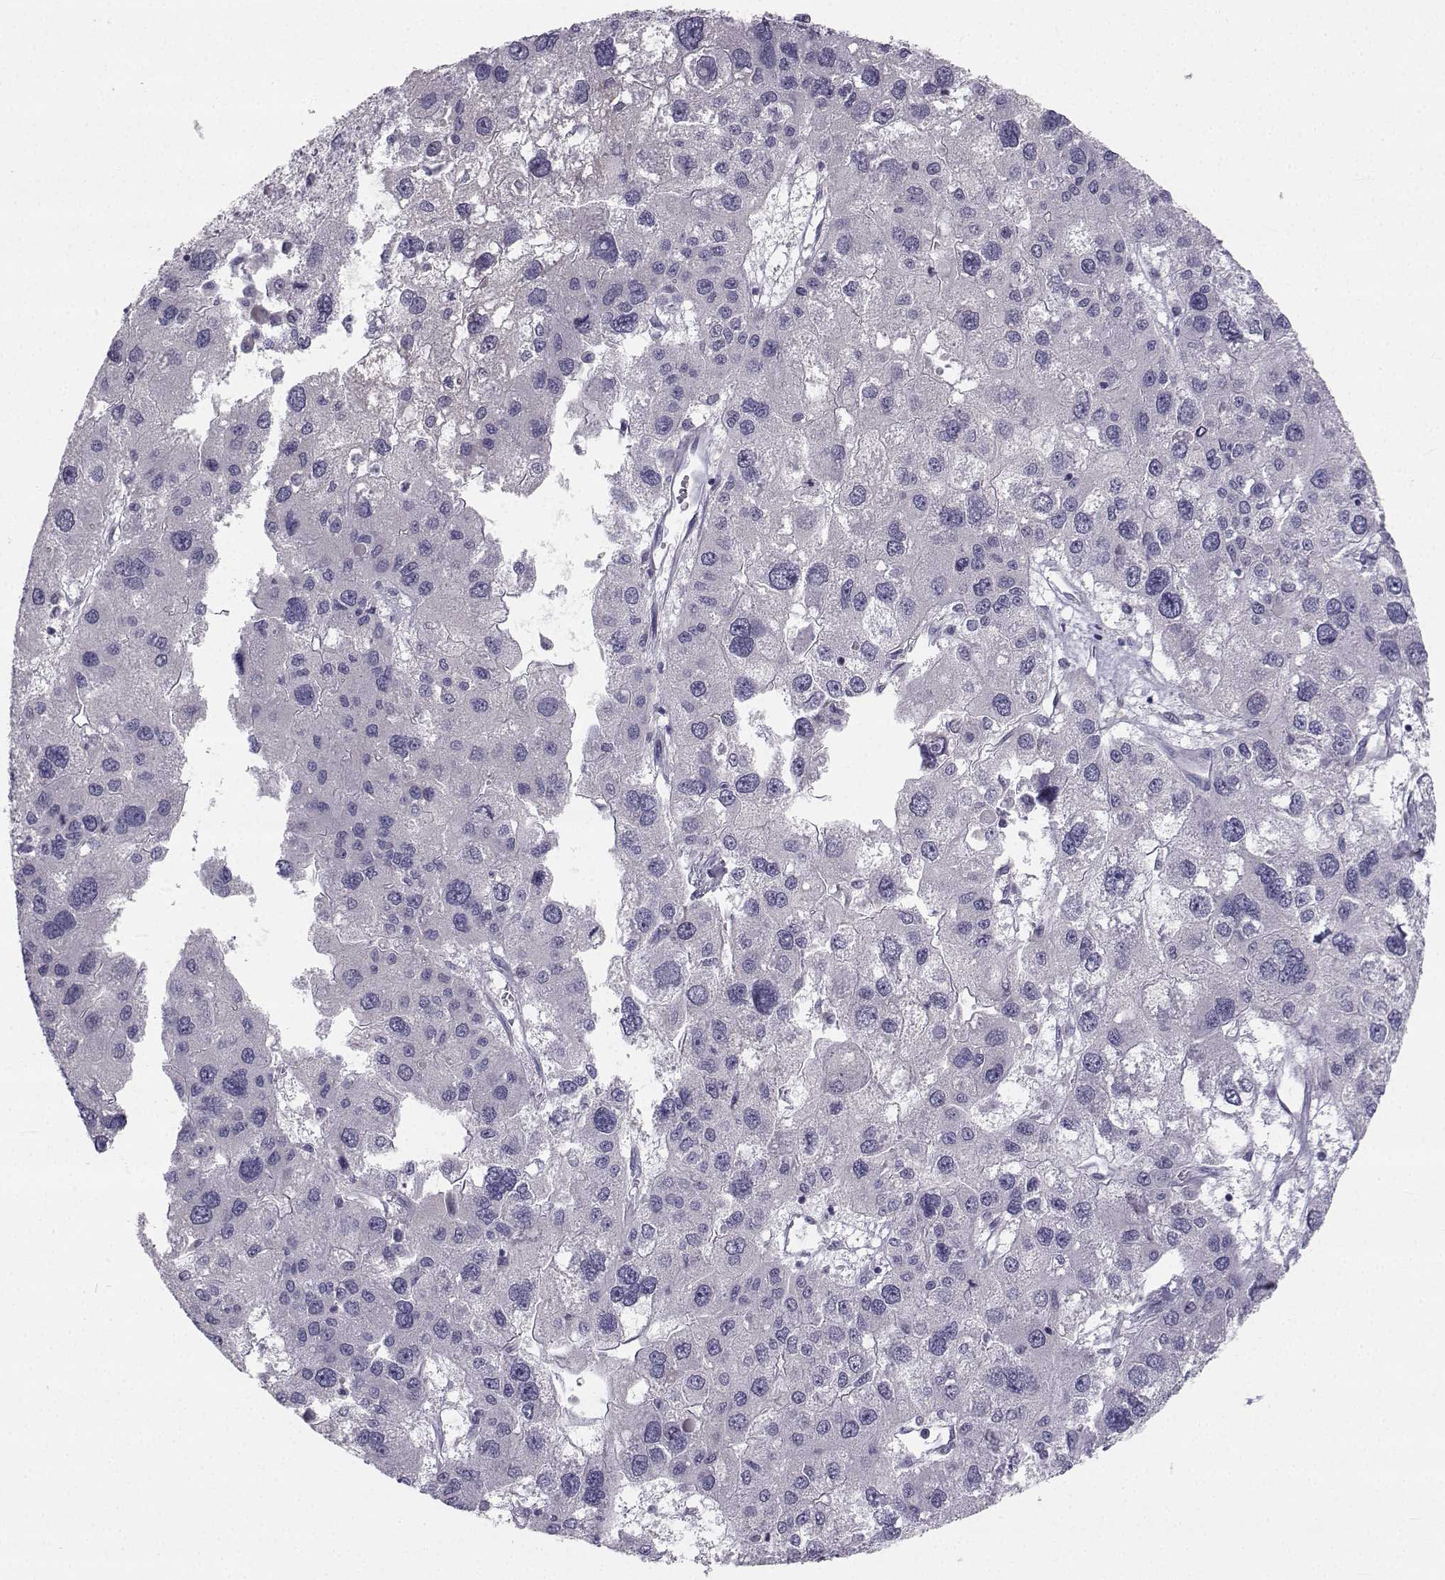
{"staining": {"intensity": "negative", "quantity": "none", "location": "none"}, "tissue": "liver cancer", "cell_type": "Tumor cells", "image_type": "cancer", "snomed": [{"axis": "morphology", "description": "Carcinoma, Hepatocellular, NOS"}, {"axis": "topography", "description": "Liver"}], "caption": "DAB immunohistochemical staining of human liver cancer (hepatocellular carcinoma) displays no significant expression in tumor cells. (DAB IHC with hematoxylin counter stain).", "gene": "SYCE1", "patient": {"sex": "male", "age": 73}}